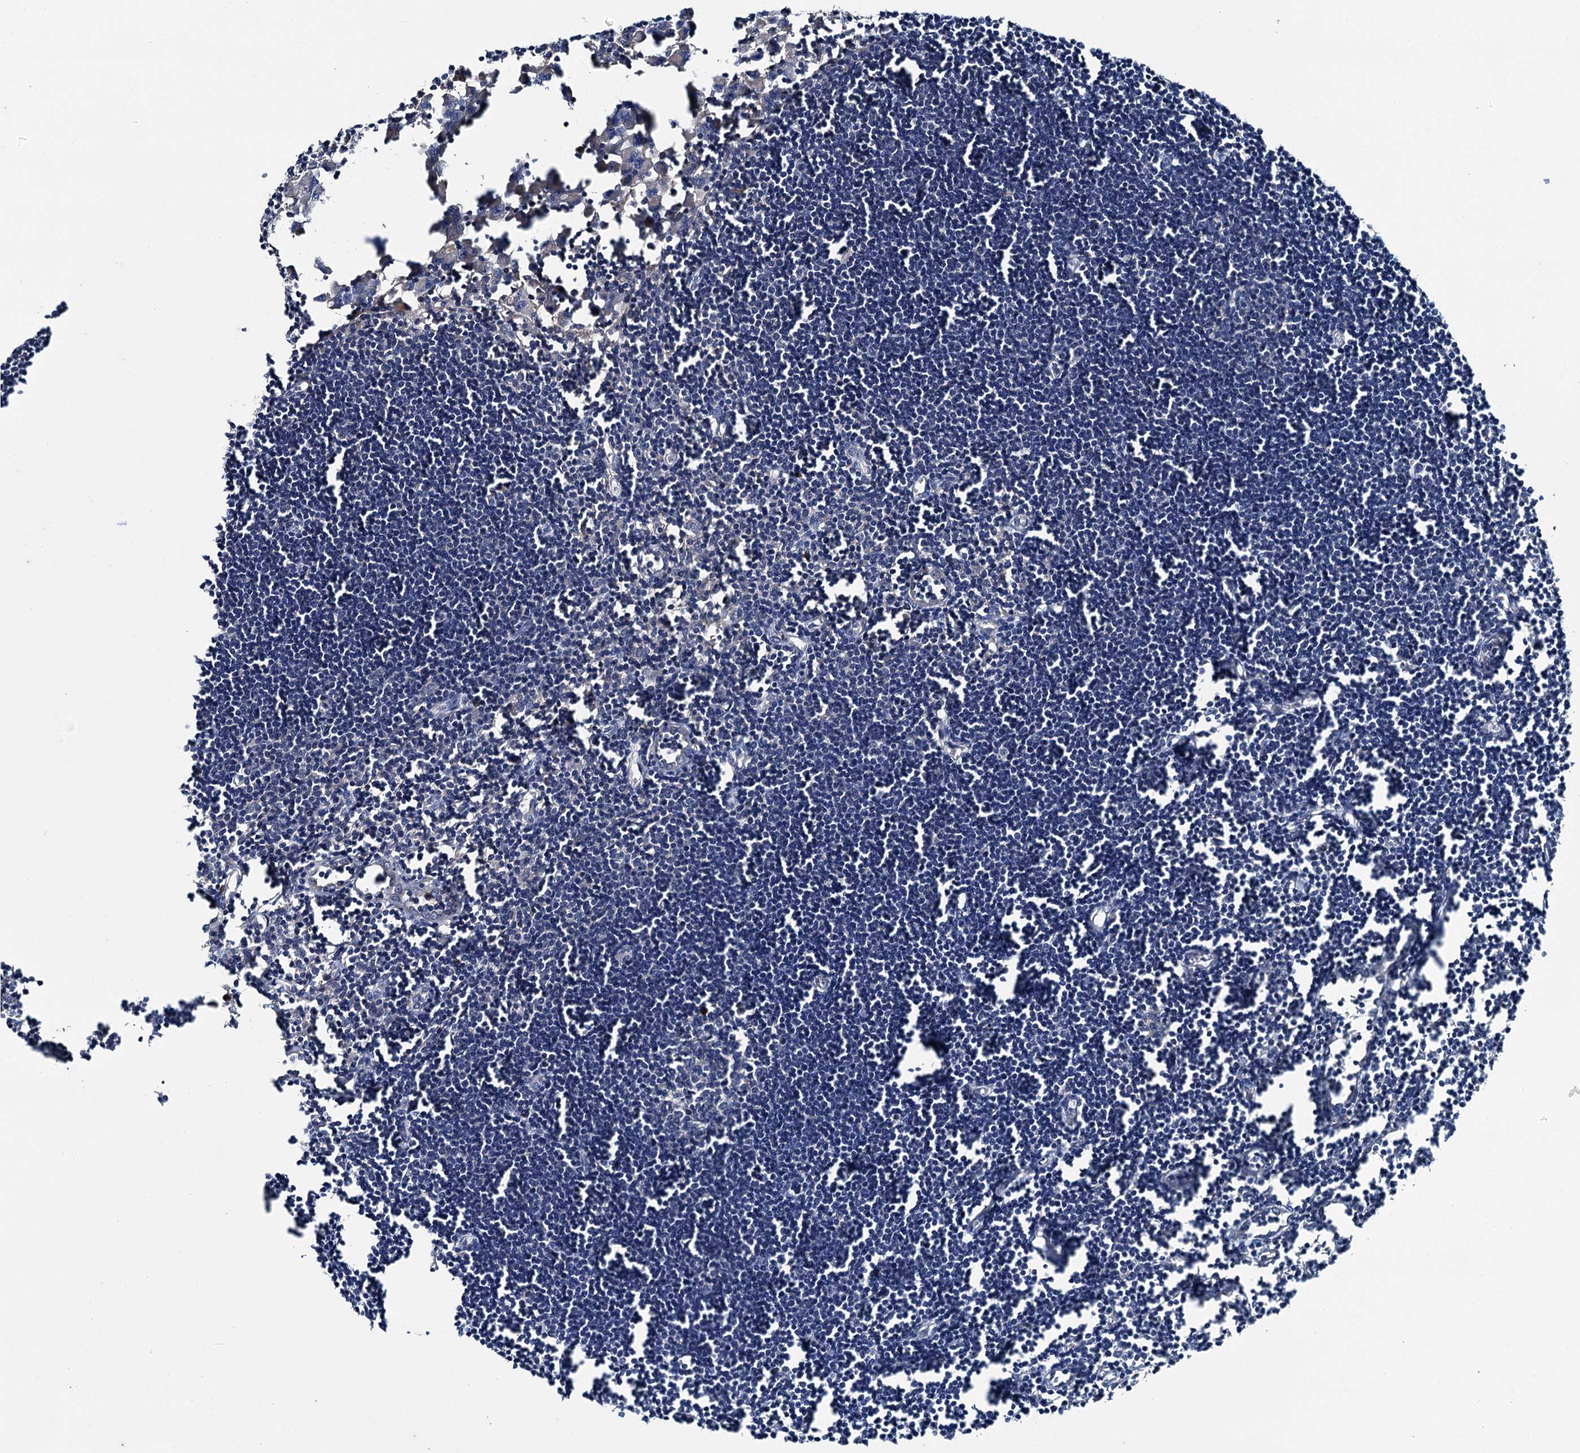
{"staining": {"intensity": "weak", "quantity": "25%-75%", "location": "cytoplasmic/membranous"}, "tissue": "lymph node", "cell_type": "Germinal center cells", "image_type": "normal", "snomed": [{"axis": "morphology", "description": "Normal tissue, NOS"}, {"axis": "morphology", "description": "Malignant melanoma, Metastatic site"}, {"axis": "topography", "description": "Lymph node"}], "caption": "Weak cytoplasmic/membranous positivity is present in approximately 25%-75% of germinal center cells in unremarkable lymph node.", "gene": "SLC22A25", "patient": {"sex": "male", "age": 41}}